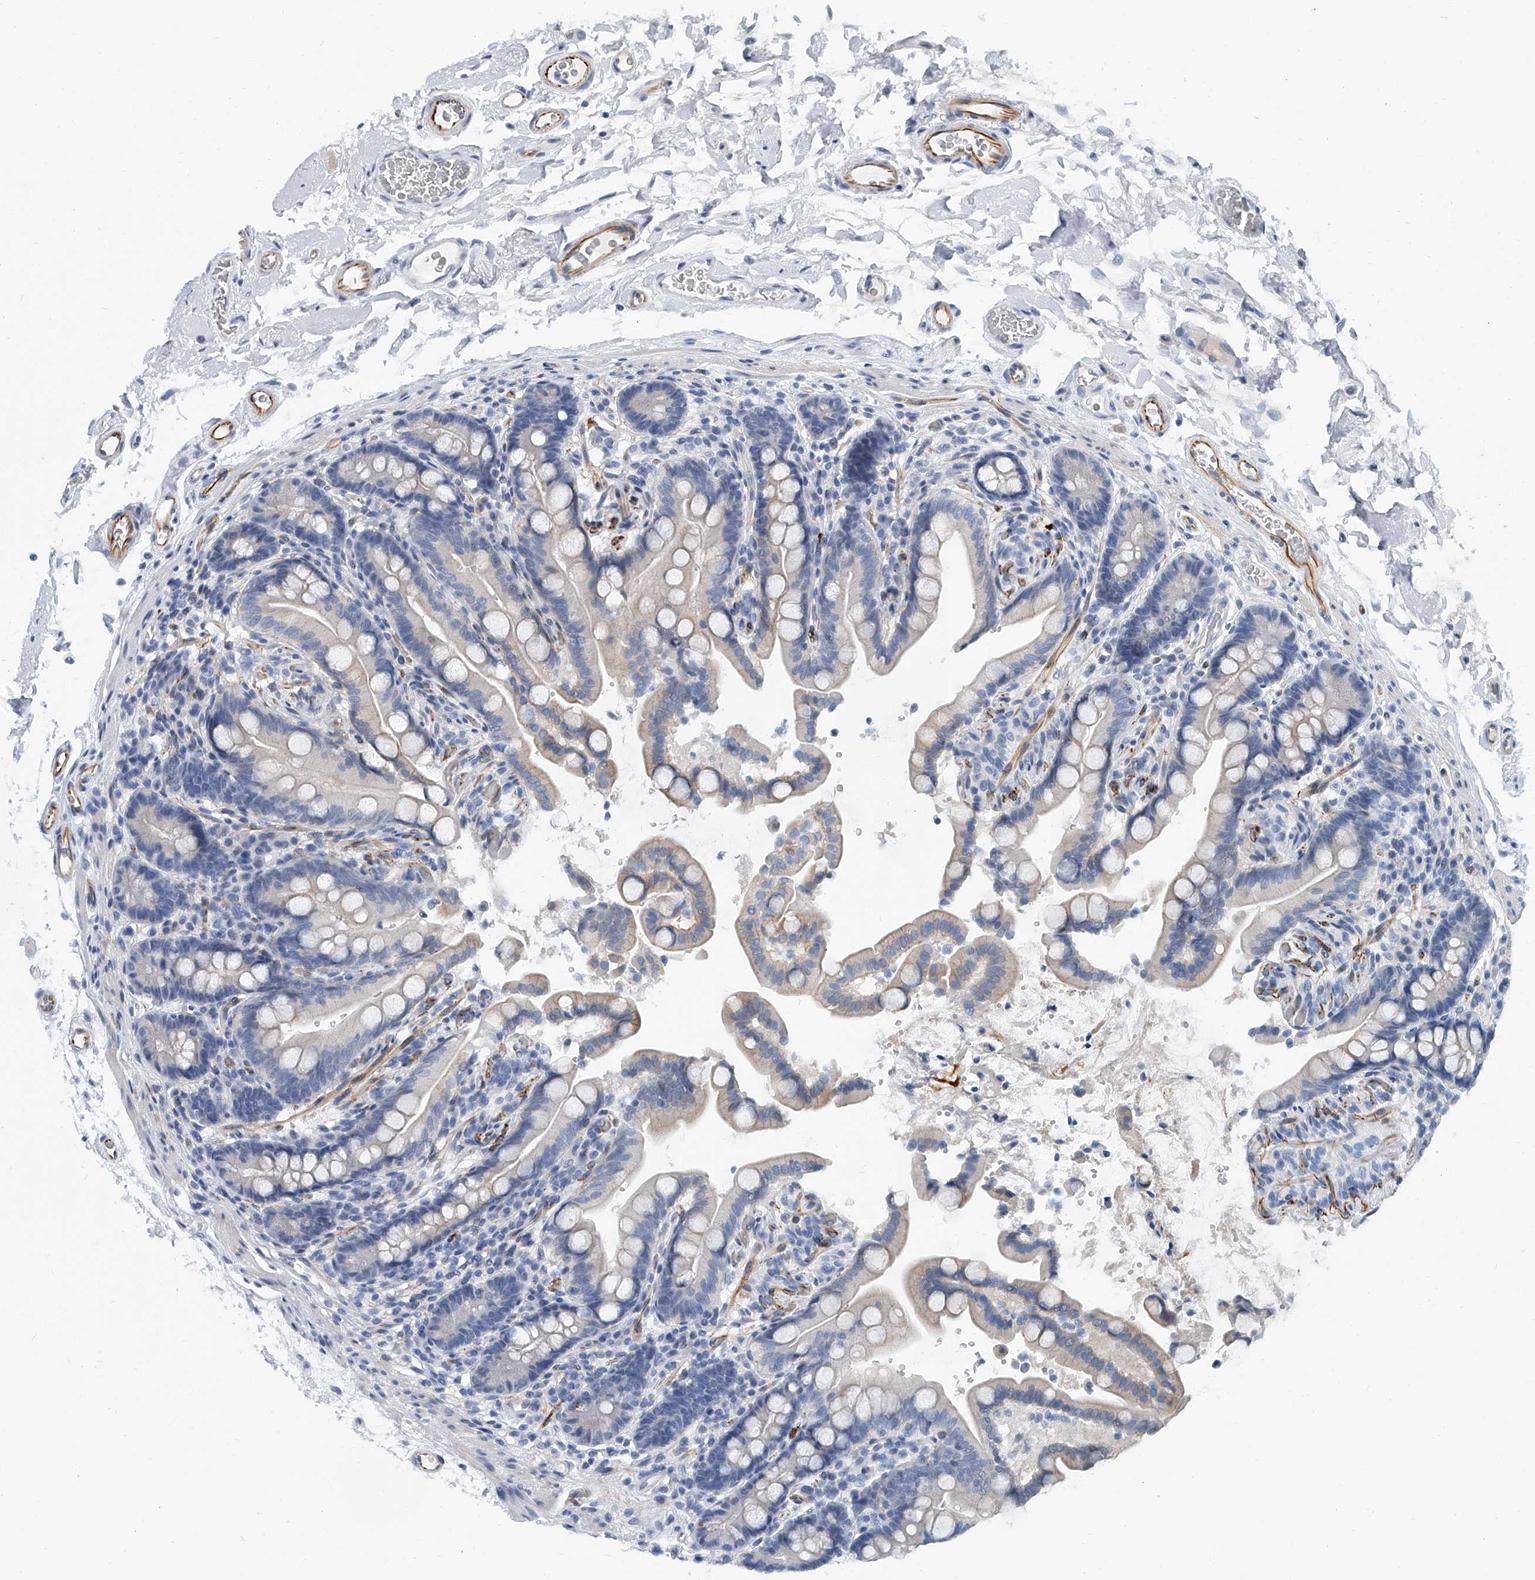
{"staining": {"intensity": "weak", "quantity": "25%-75%", "location": "cytoplasmic/membranous"}, "tissue": "colon", "cell_type": "Endothelial cells", "image_type": "normal", "snomed": [{"axis": "morphology", "description": "Normal tissue, NOS"}, {"axis": "topography", "description": "Smooth muscle"}, {"axis": "topography", "description": "Colon"}], "caption": "Colon stained with DAB (3,3'-diaminobenzidine) IHC displays low levels of weak cytoplasmic/membranous positivity in about 25%-75% of endothelial cells.", "gene": "KIRREL1", "patient": {"sex": "male", "age": 73}}